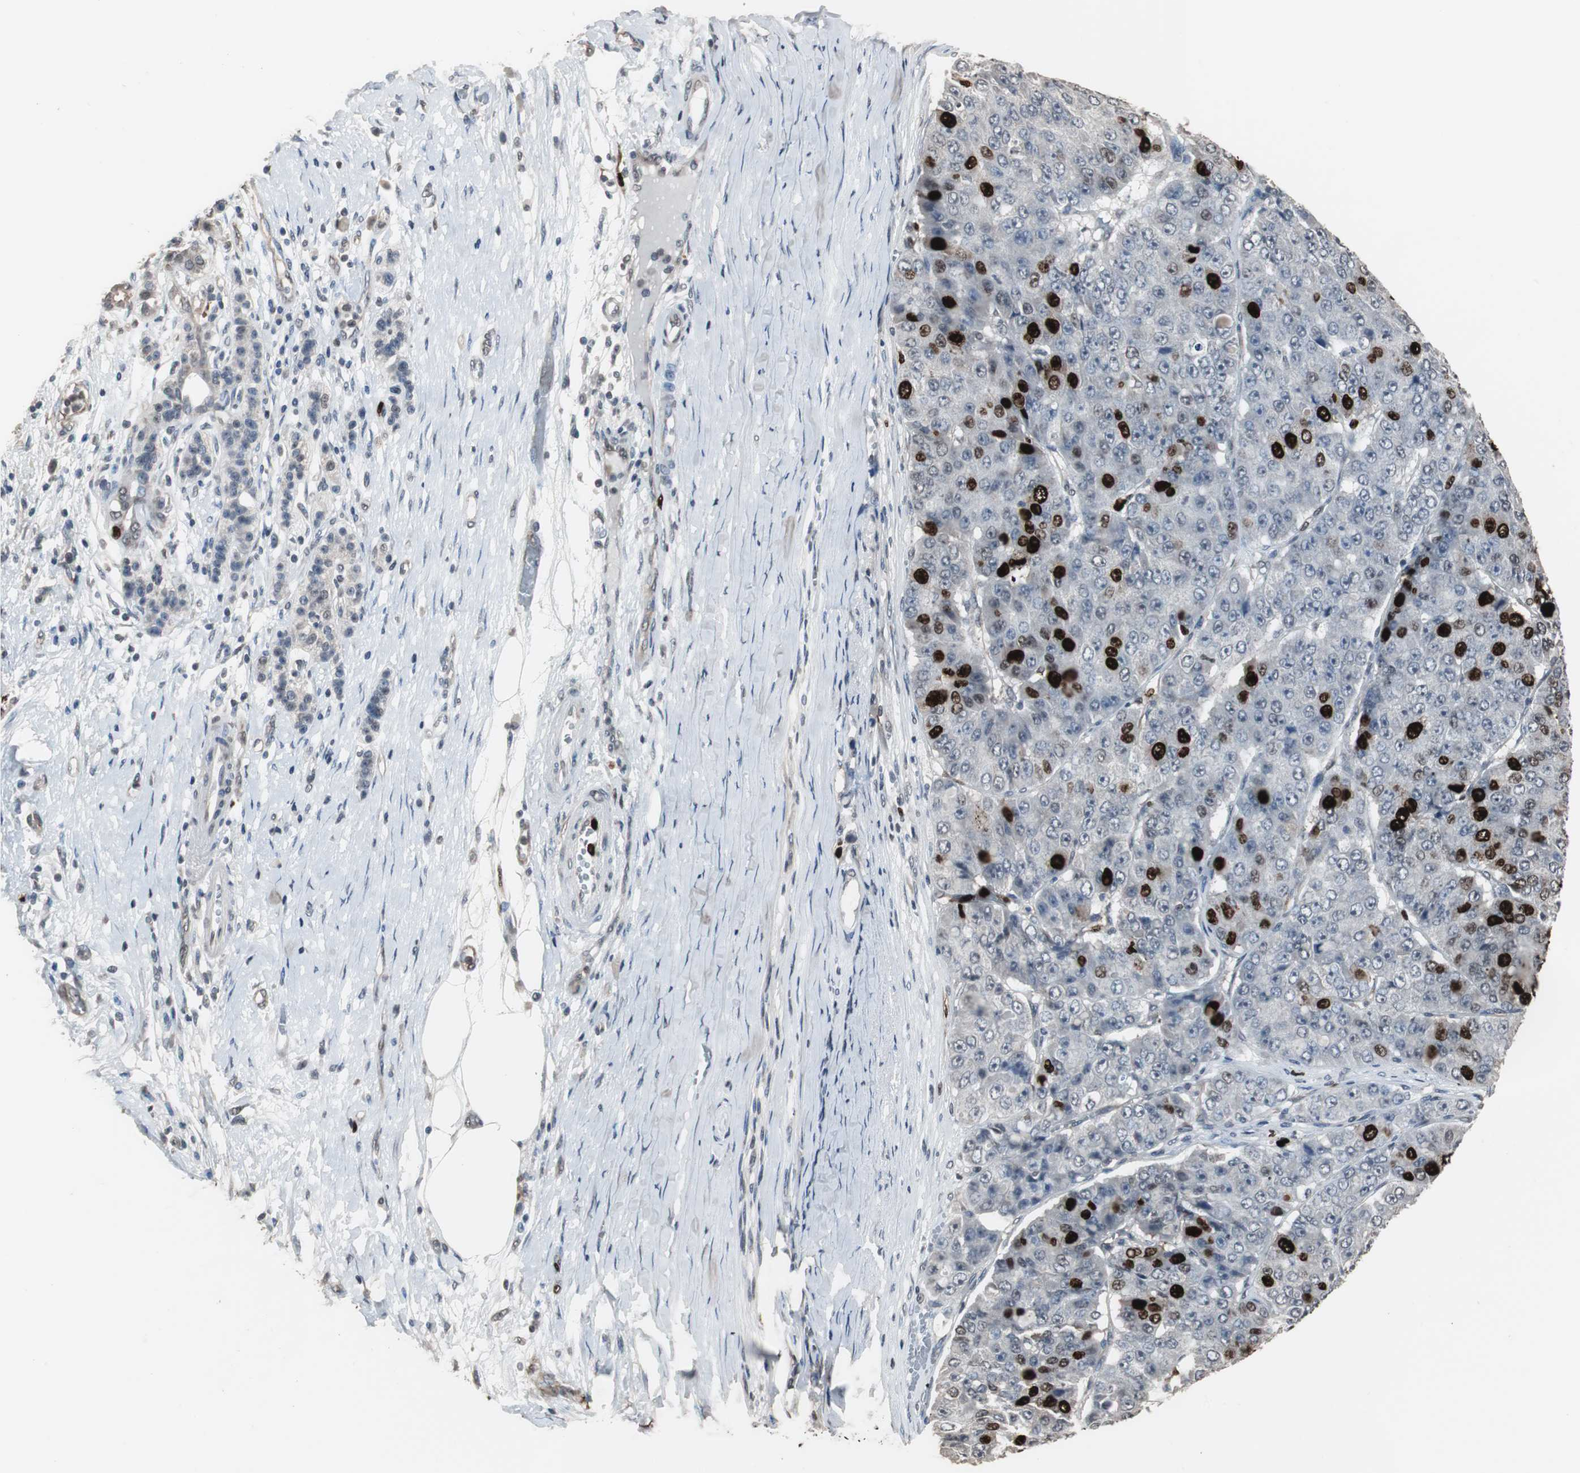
{"staining": {"intensity": "strong", "quantity": "<25%", "location": "nuclear"}, "tissue": "pancreatic cancer", "cell_type": "Tumor cells", "image_type": "cancer", "snomed": [{"axis": "morphology", "description": "Adenocarcinoma, NOS"}, {"axis": "topography", "description": "Pancreas"}], "caption": "The immunohistochemical stain shows strong nuclear expression in tumor cells of adenocarcinoma (pancreatic) tissue. (DAB IHC with brightfield microscopy, high magnification).", "gene": "TOP2A", "patient": {"sex": "male", "age": 50}}